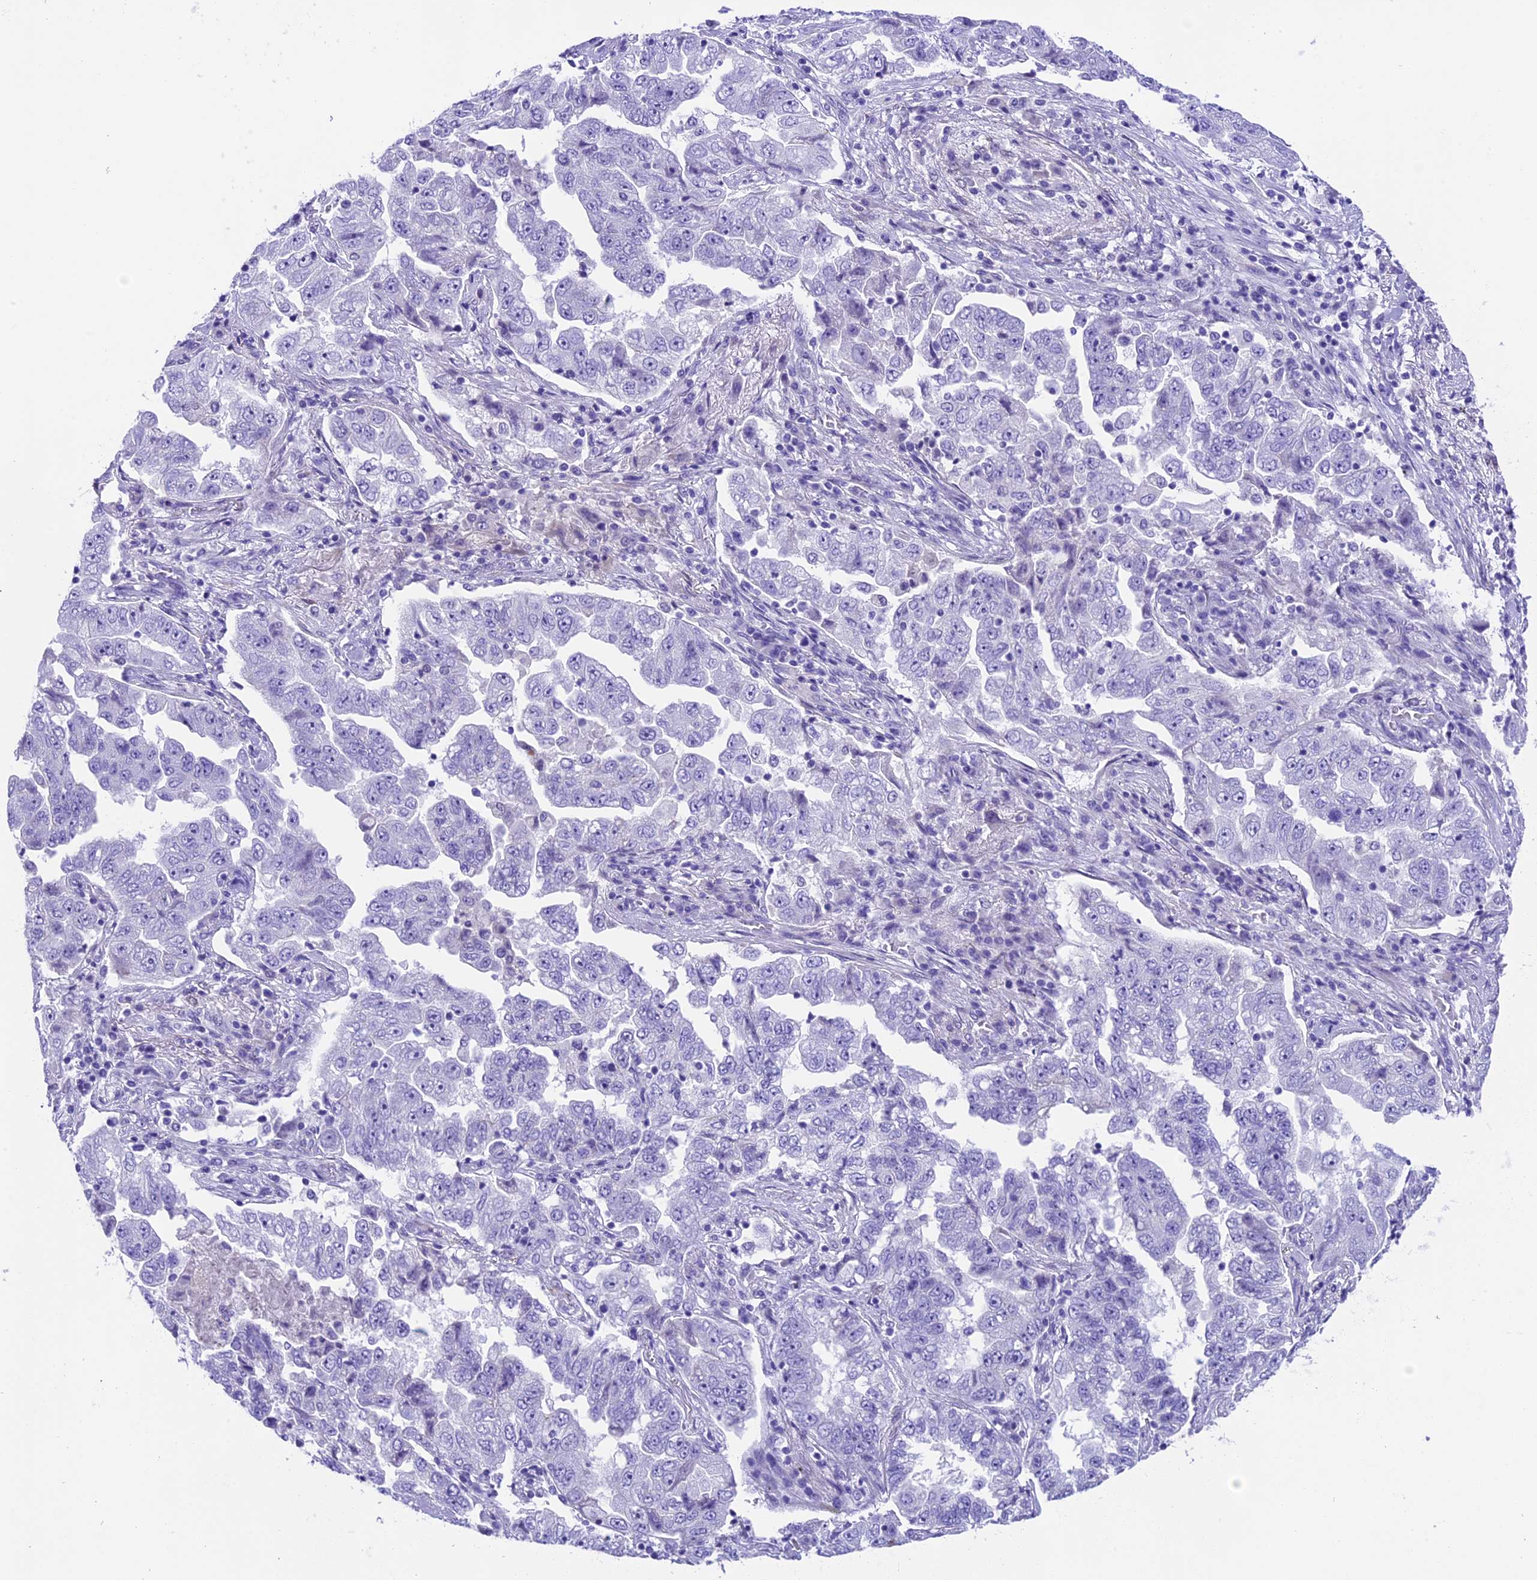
{"staining": {"intensity": "negative", "quantity": "none", "location": "none"}, "tissue": "lung cancer", "cell_type": "Tumor cells", "image_type": "cancer", "snomed": [{"axis": "morphology", "description": "Adenocarcinoma, NOS"}, {"axis": "topography", "description": "Lung"}], "caption": "Tumor cells are negative for protein expression in human lung cancer.", "gene": "PRR15", "patient": {"sex": "female", "age": 51}}